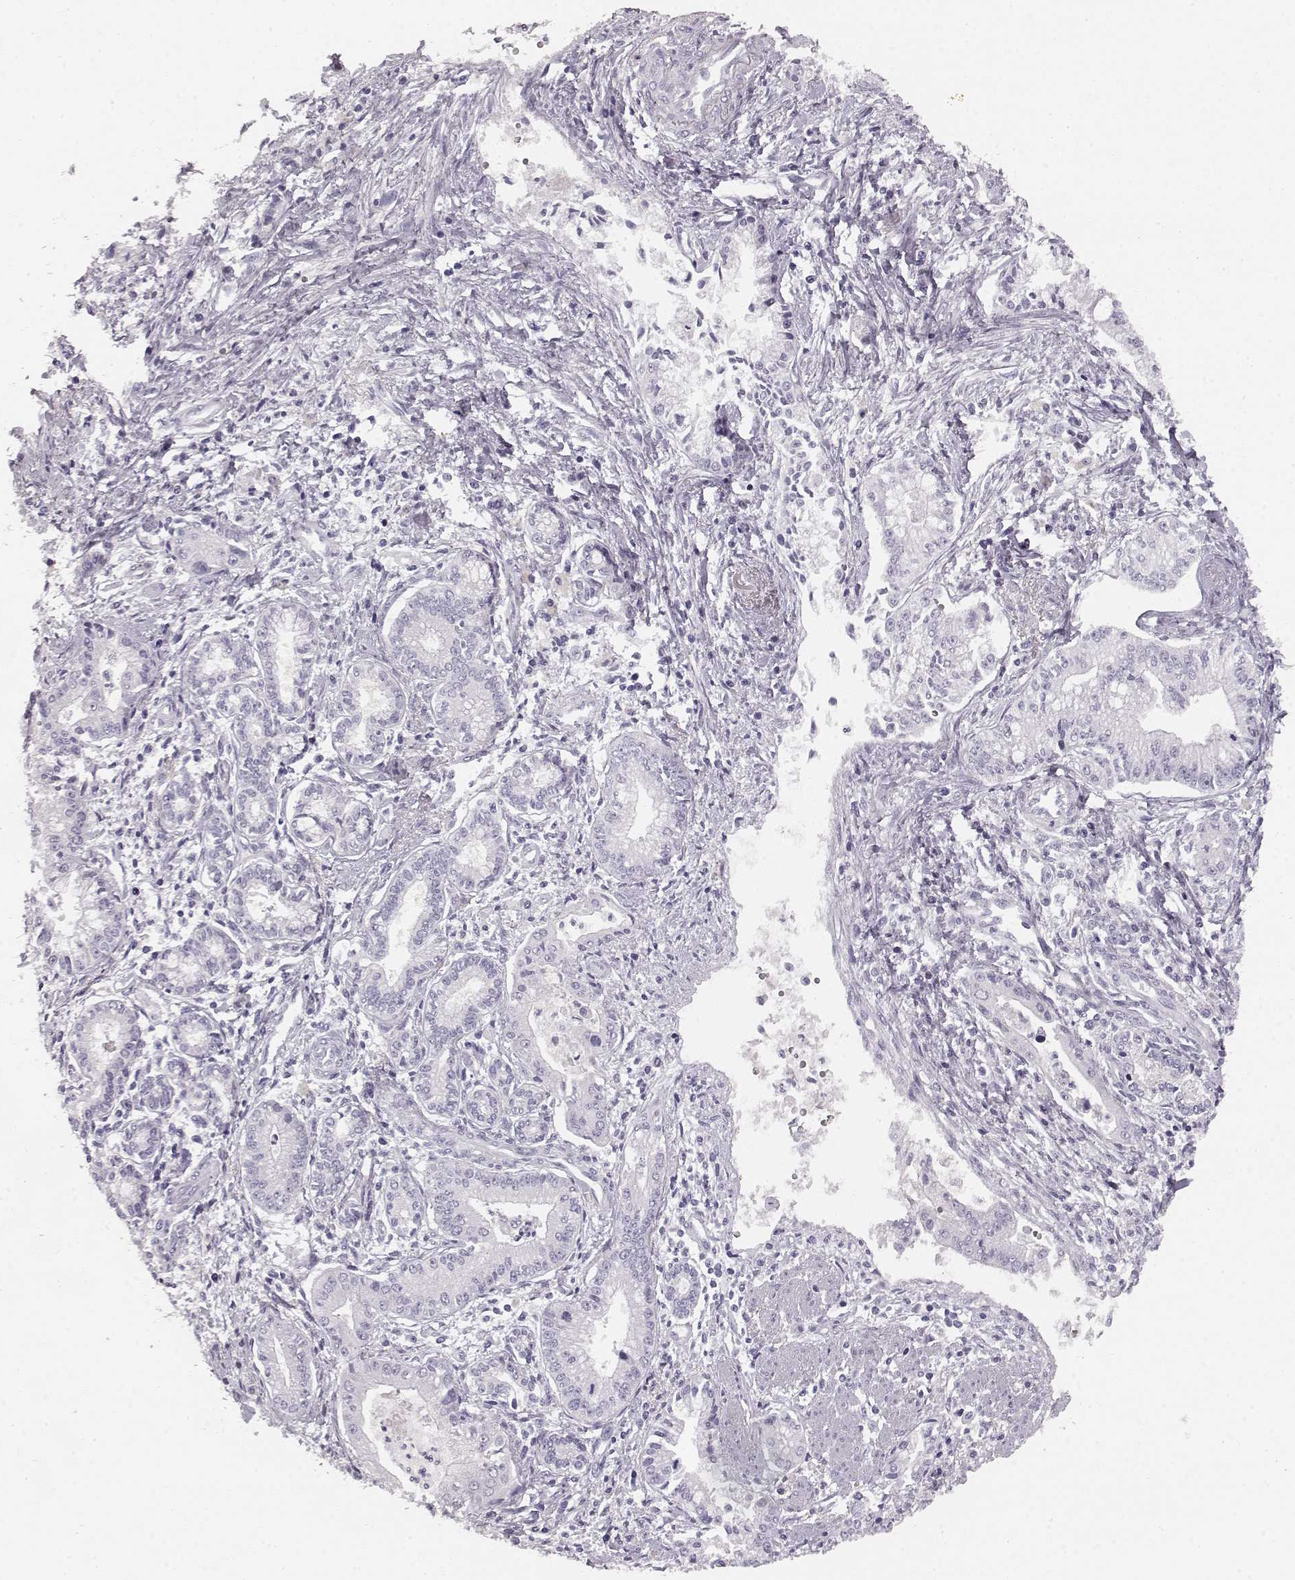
{"staining": {"intensity": "negative", "quantity": "none", "location": "none"}, "tissue": "pancreatic cancer", "cell_type": "Tumor cells", "image_type": "cancer", "snomed": [{"axis": "morphology", "description": "Adenocarcinoma, NOS"}, {"axis": "topography", "description": "Pancreas"}], "caption": "Protein analysis of pancreatic cancer displays no significant expression in tumor cells. (Stains: DAB (3,3'-diaminobenzidine) immunohistochemistry with hematoxylin counter stain, Microscopy: brightfield microscopy at high magnification).", "gene": "KIAA0319", "patient": {"sex": "female", "age": 65}}